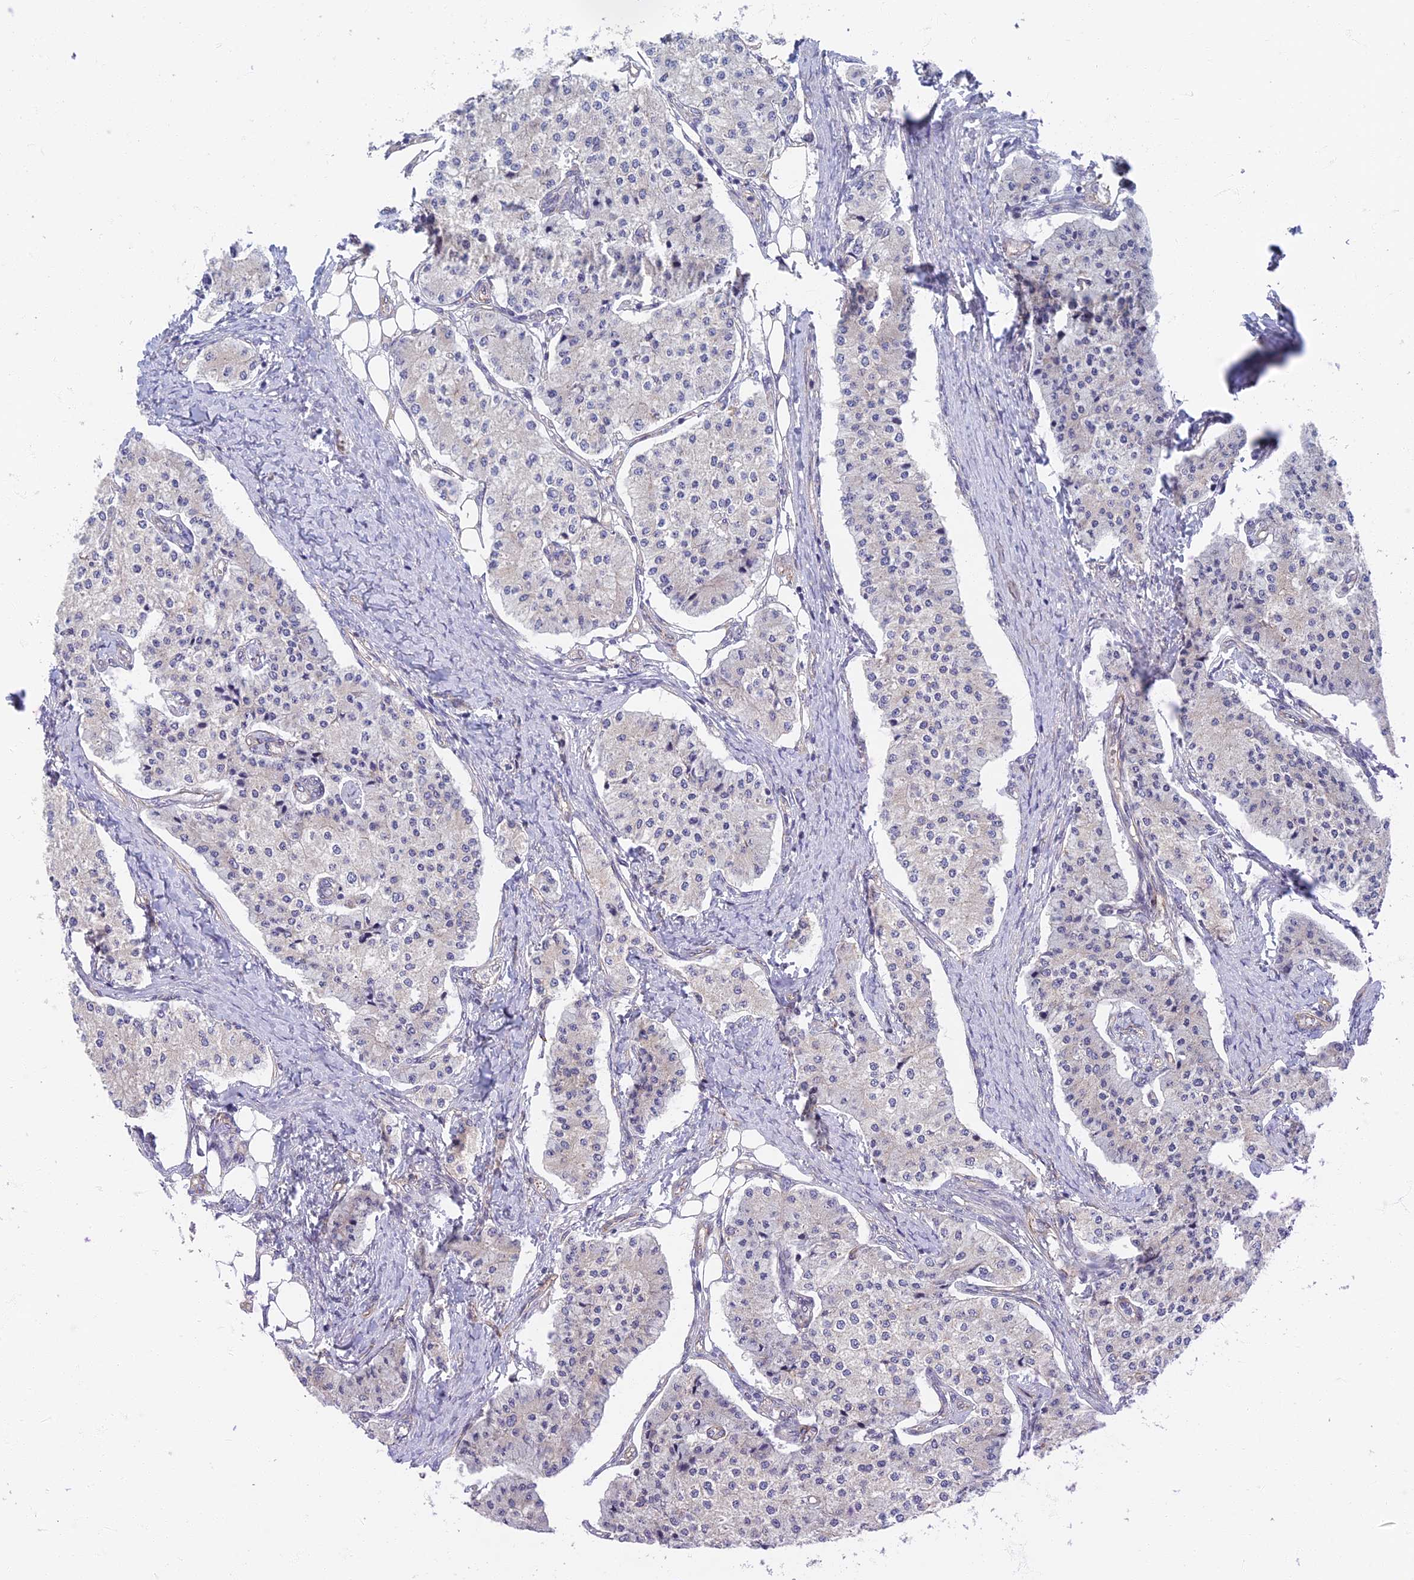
{"staining": {"intensity": "negative", "quantity": "none", "location": "none"}, "tissue": "carcinoid", "cell_type": "Tumor cells", "image_type": "cancer", "snomed": [{"axis": "morphology", "description": "Carcinoid, malignant, NOS"}, {"axis": "topography", "description": "Colon"}], "caption": "There is no significant expression in tumor cells of carcinoid. (IHC, brightfield microscopy, high magnification).", "gene": "RHBDL2", "patient": {"sex": "female", "age": 52}}